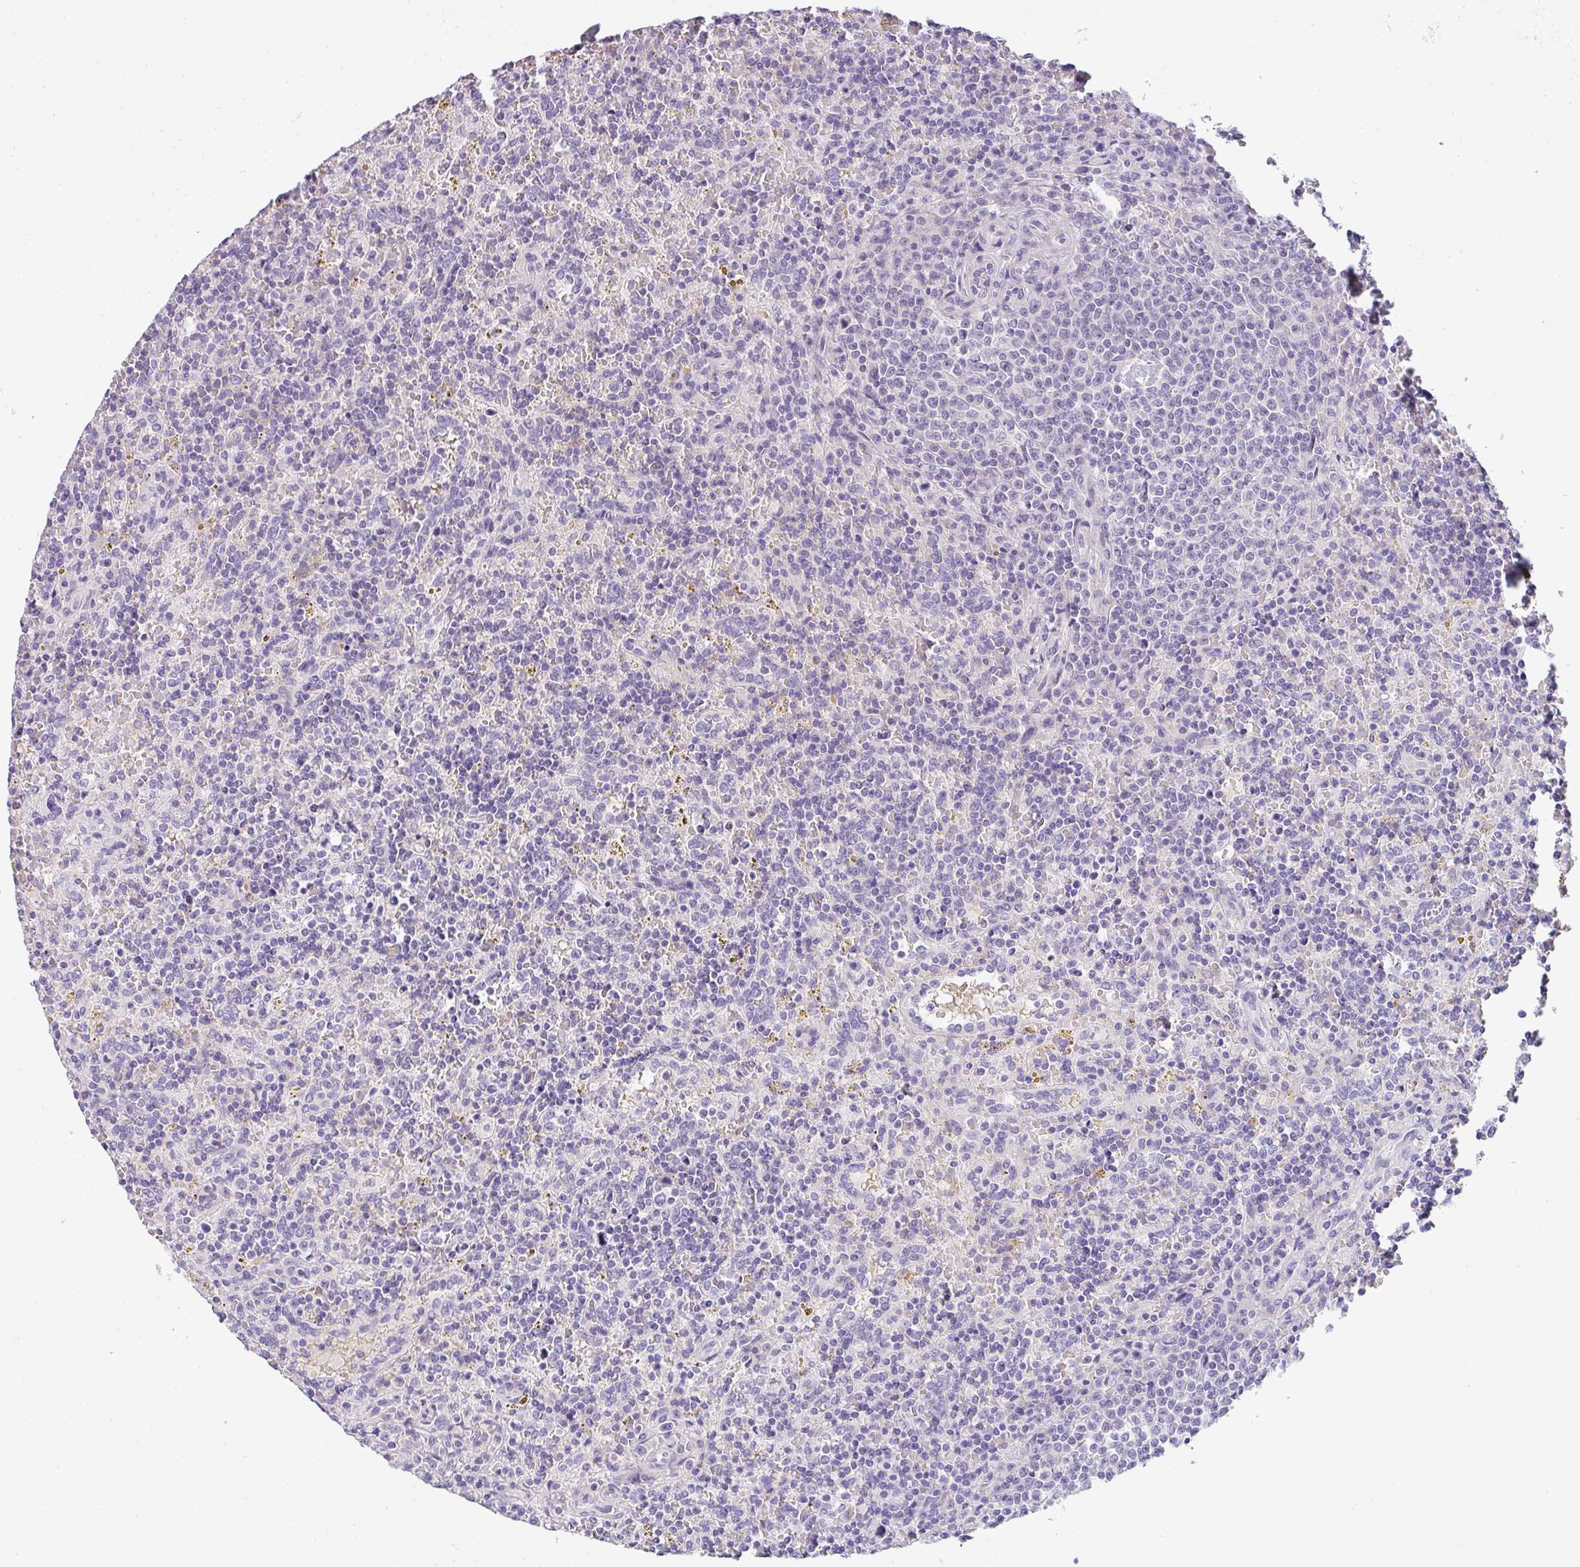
{"staining": {"intensity": "negative", "quantity": "none", "location": "none"}, "tissue": "lymphoma", "cell_type": "Tumor cells", "image_type": "cancer", "snomed": [{"axis": "morphology", "description": "Malignant lymphoma, non-Hodgkin's type, Low grade"}, {"axis": "topography", "description": "Spleen"}], "caption": "Immunohistochemical staining of human low-grade malignant lymphoma, non-Hodgkin's type exhibits no significant staining in tumor cells.", "gene": "FILIP1", "patient": {"sex": "male", "age": 67}}